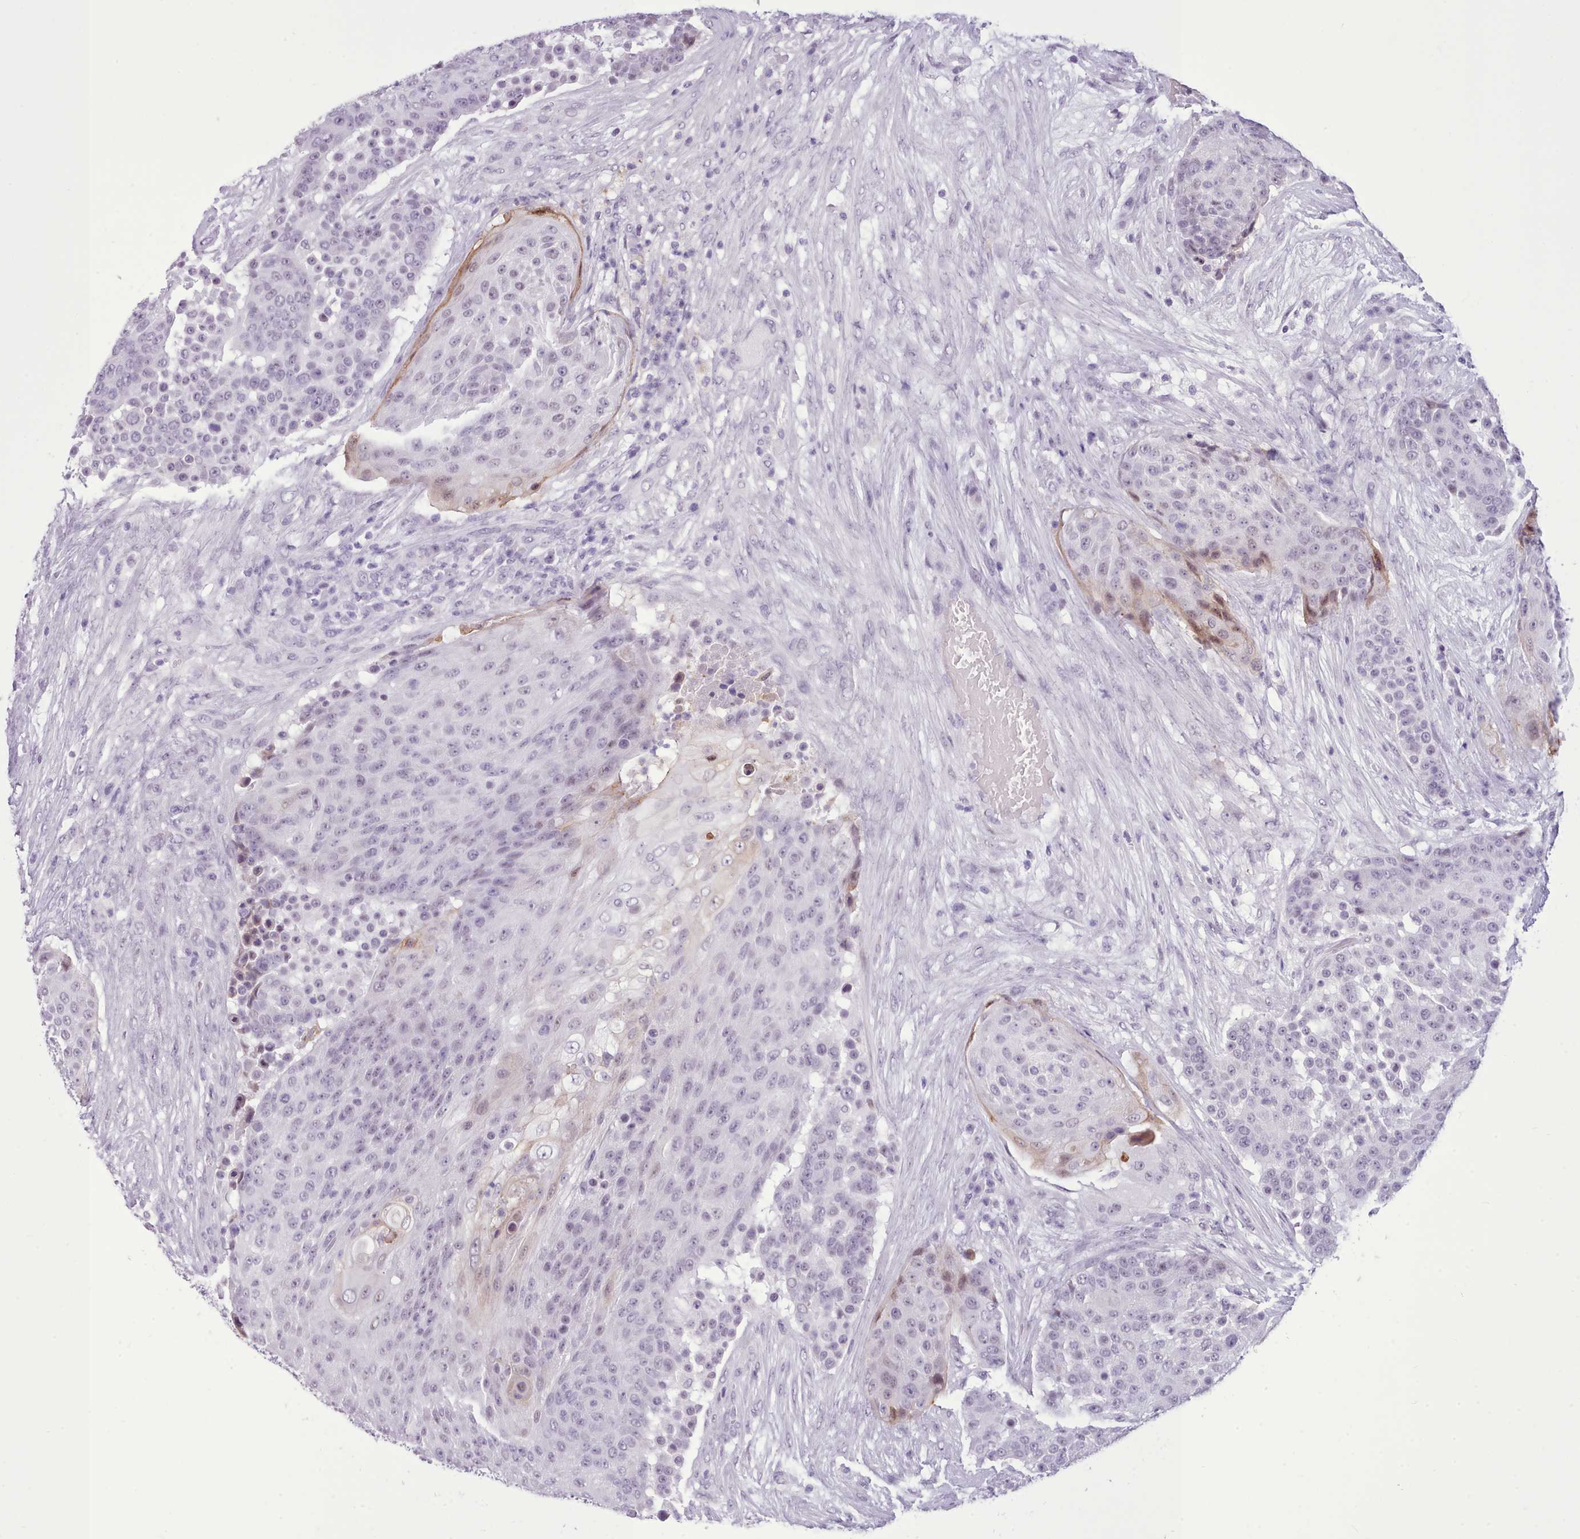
{"staining": {"intensity": "negative", "quantity": "none", "location": "none"}, "tissue": "urothelial cancer", "cell_type": "Tumor cells", "image_type": "cancer", "snomed": [{"axis": "morphology", "description": "Urothelial carcinoma, High grade"}, {"axis": "topography", "description": "Urinary bladder"}], "caption": "Histopathology image shows no protein staining in tumor cells of urothelial cancer tissue.", "gene": "FBXO48", "patient": {"sex": "female", "age": 63}}